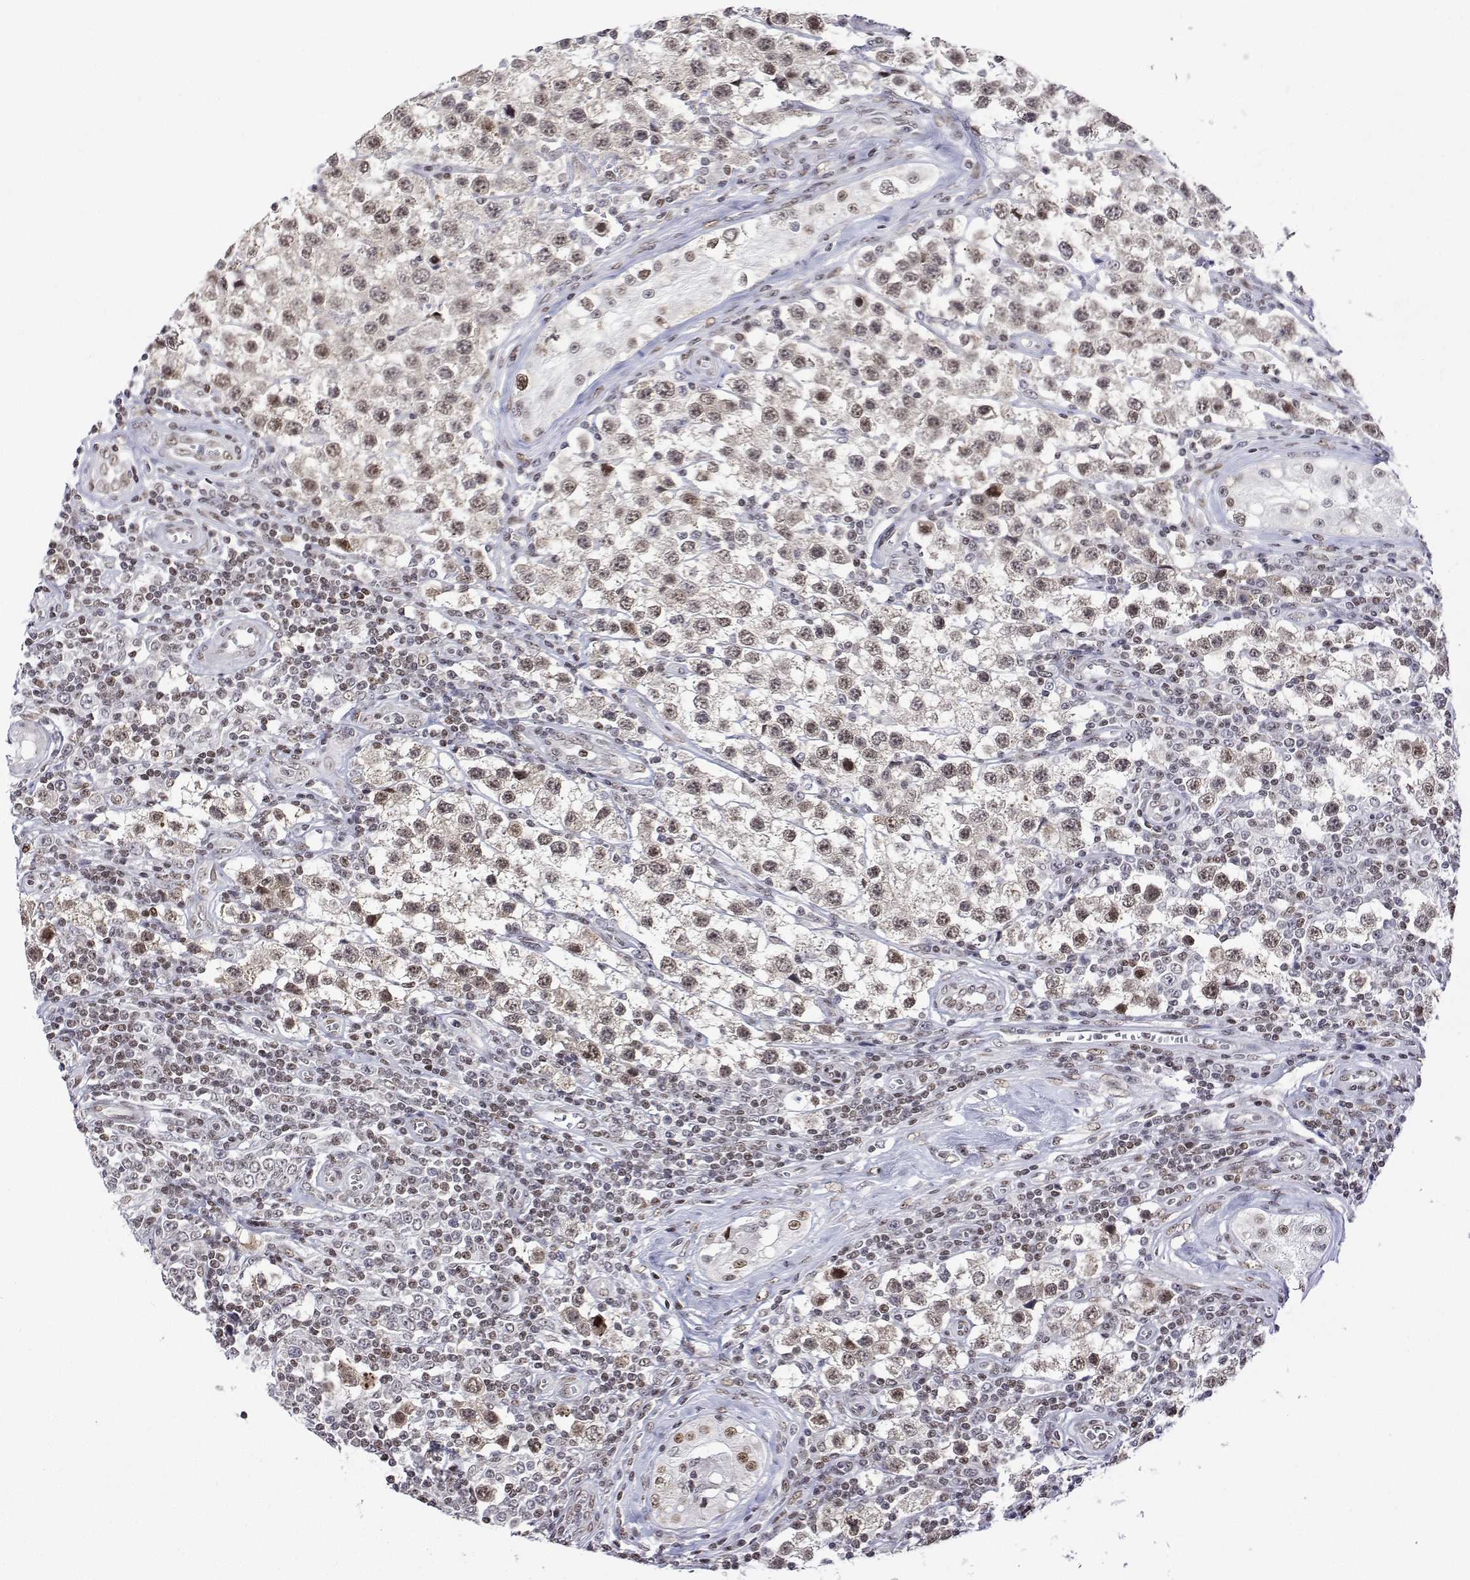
{"staining": {"intensity": "moderate", "quantity": ">75%", "location": "nuclear"}, "tissue": "testis cancer", "cell_type": "Tumor cells", "image_type": "cancer", "snomed": [{"axis": "morphology", "description": "Seminoma, NOS"}, {"axis": "topography", "description": "Testis"}], "caption": "Moderate nuclear protein expression is seen in approximately >75% of tumor cells in testis seminoma. Ihc stains the protein in brown and the nuclei are stained blue.", "gene": "XPC", "patient": {"sex": "male", "age": 34}}